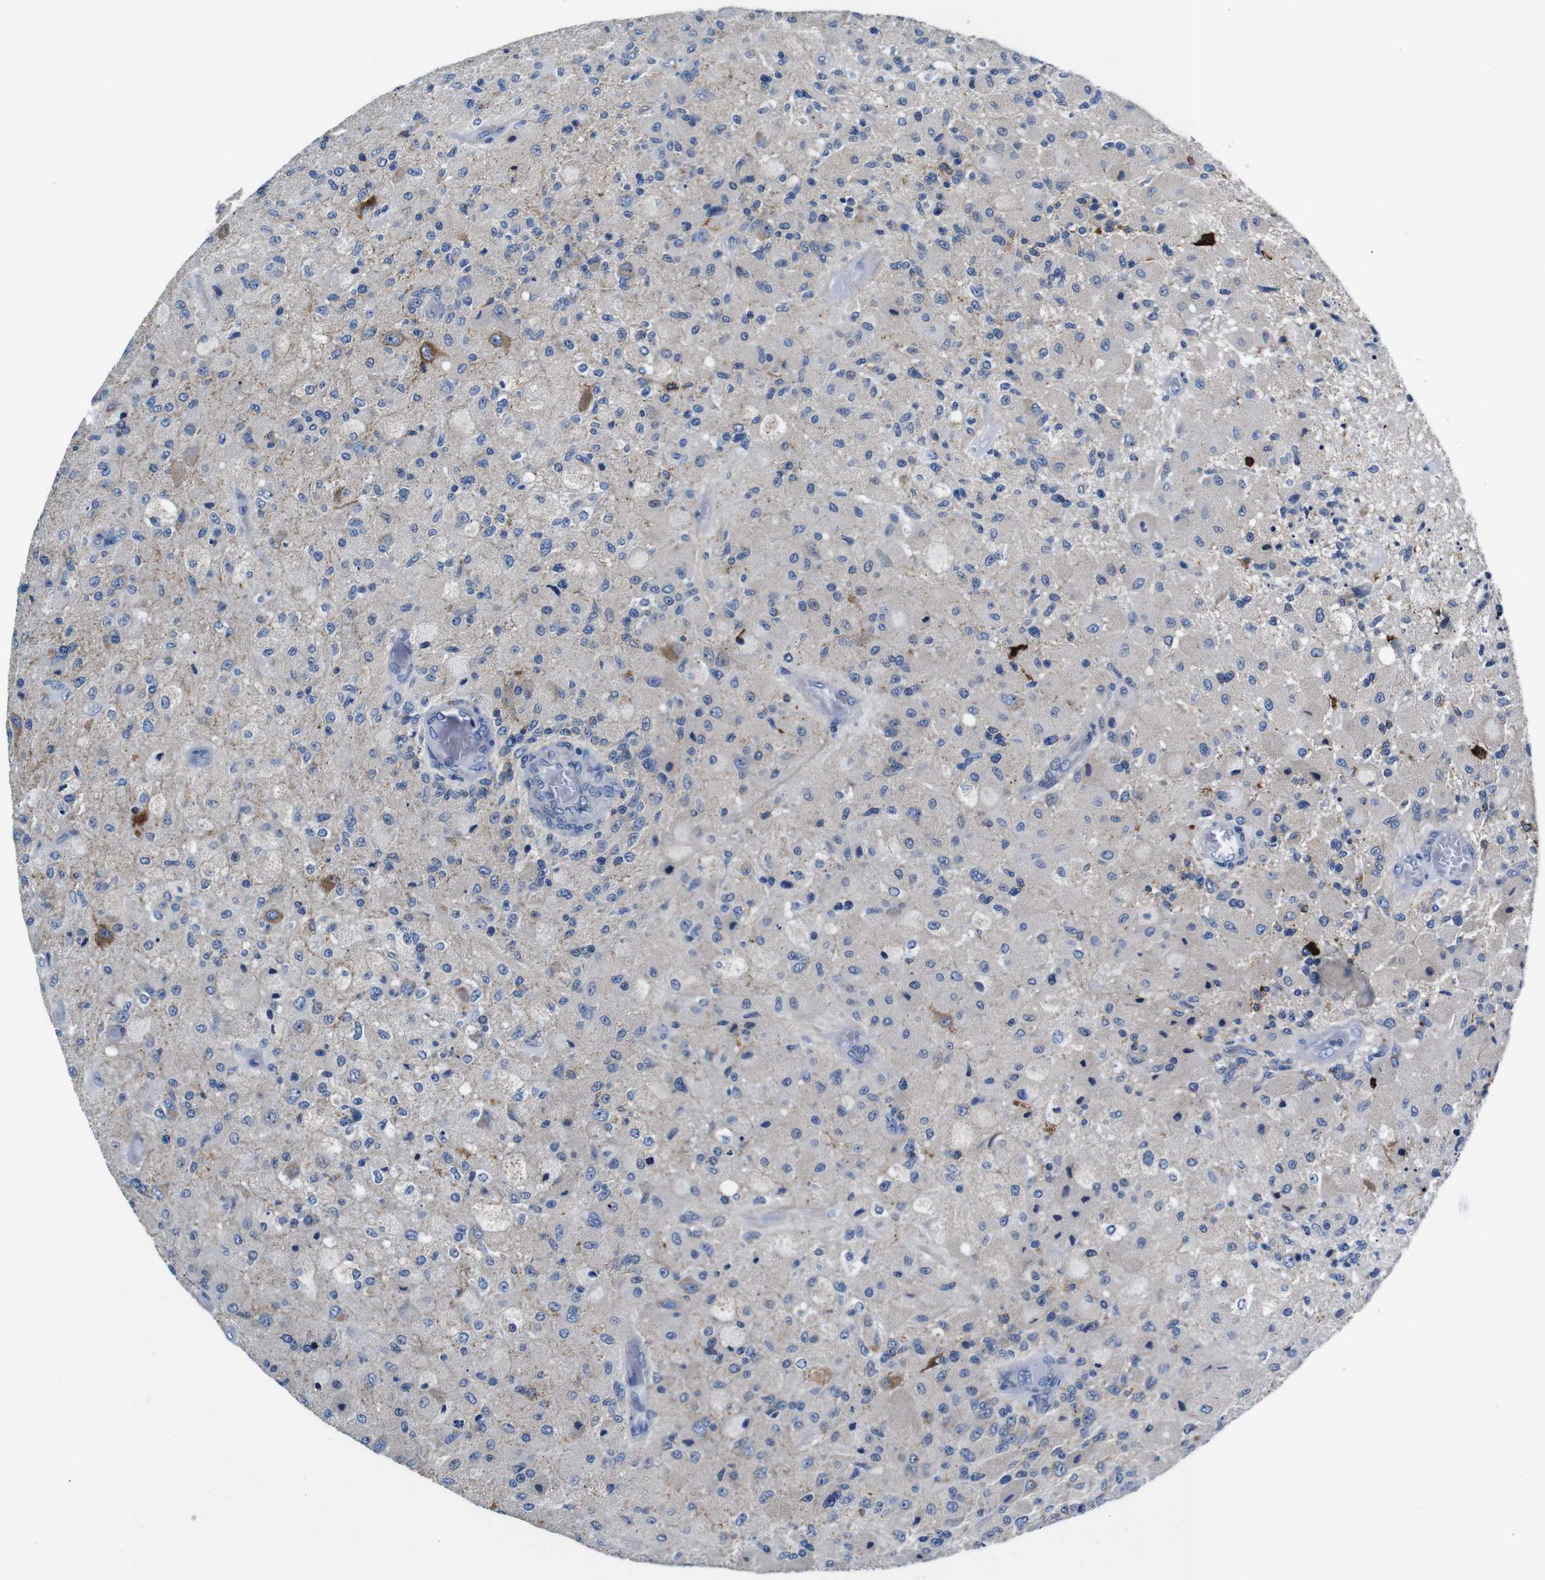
{"staining": {"intensity": "moderate", "quantity": "<25%", "location": "cytoplasmic/membranous"}, "tissue": "glioma", "cell_type": "Tumor cells", "image_type": "cancer", "snomed": [{"axis": "morphology", "description": "Normal tissue, NOS"}, {"axis": "morphology", "description": "Glioma, malignant, High grade"}, {"axis": "topography", "description": "Cerebral cortex"}], "caption": "Moderate cytoplasmic/membranous protein expression is seen in about <25% of tumor cells in glioma.", "gene": "SNX19", "patient": {"sex": "male", "age": 77}}